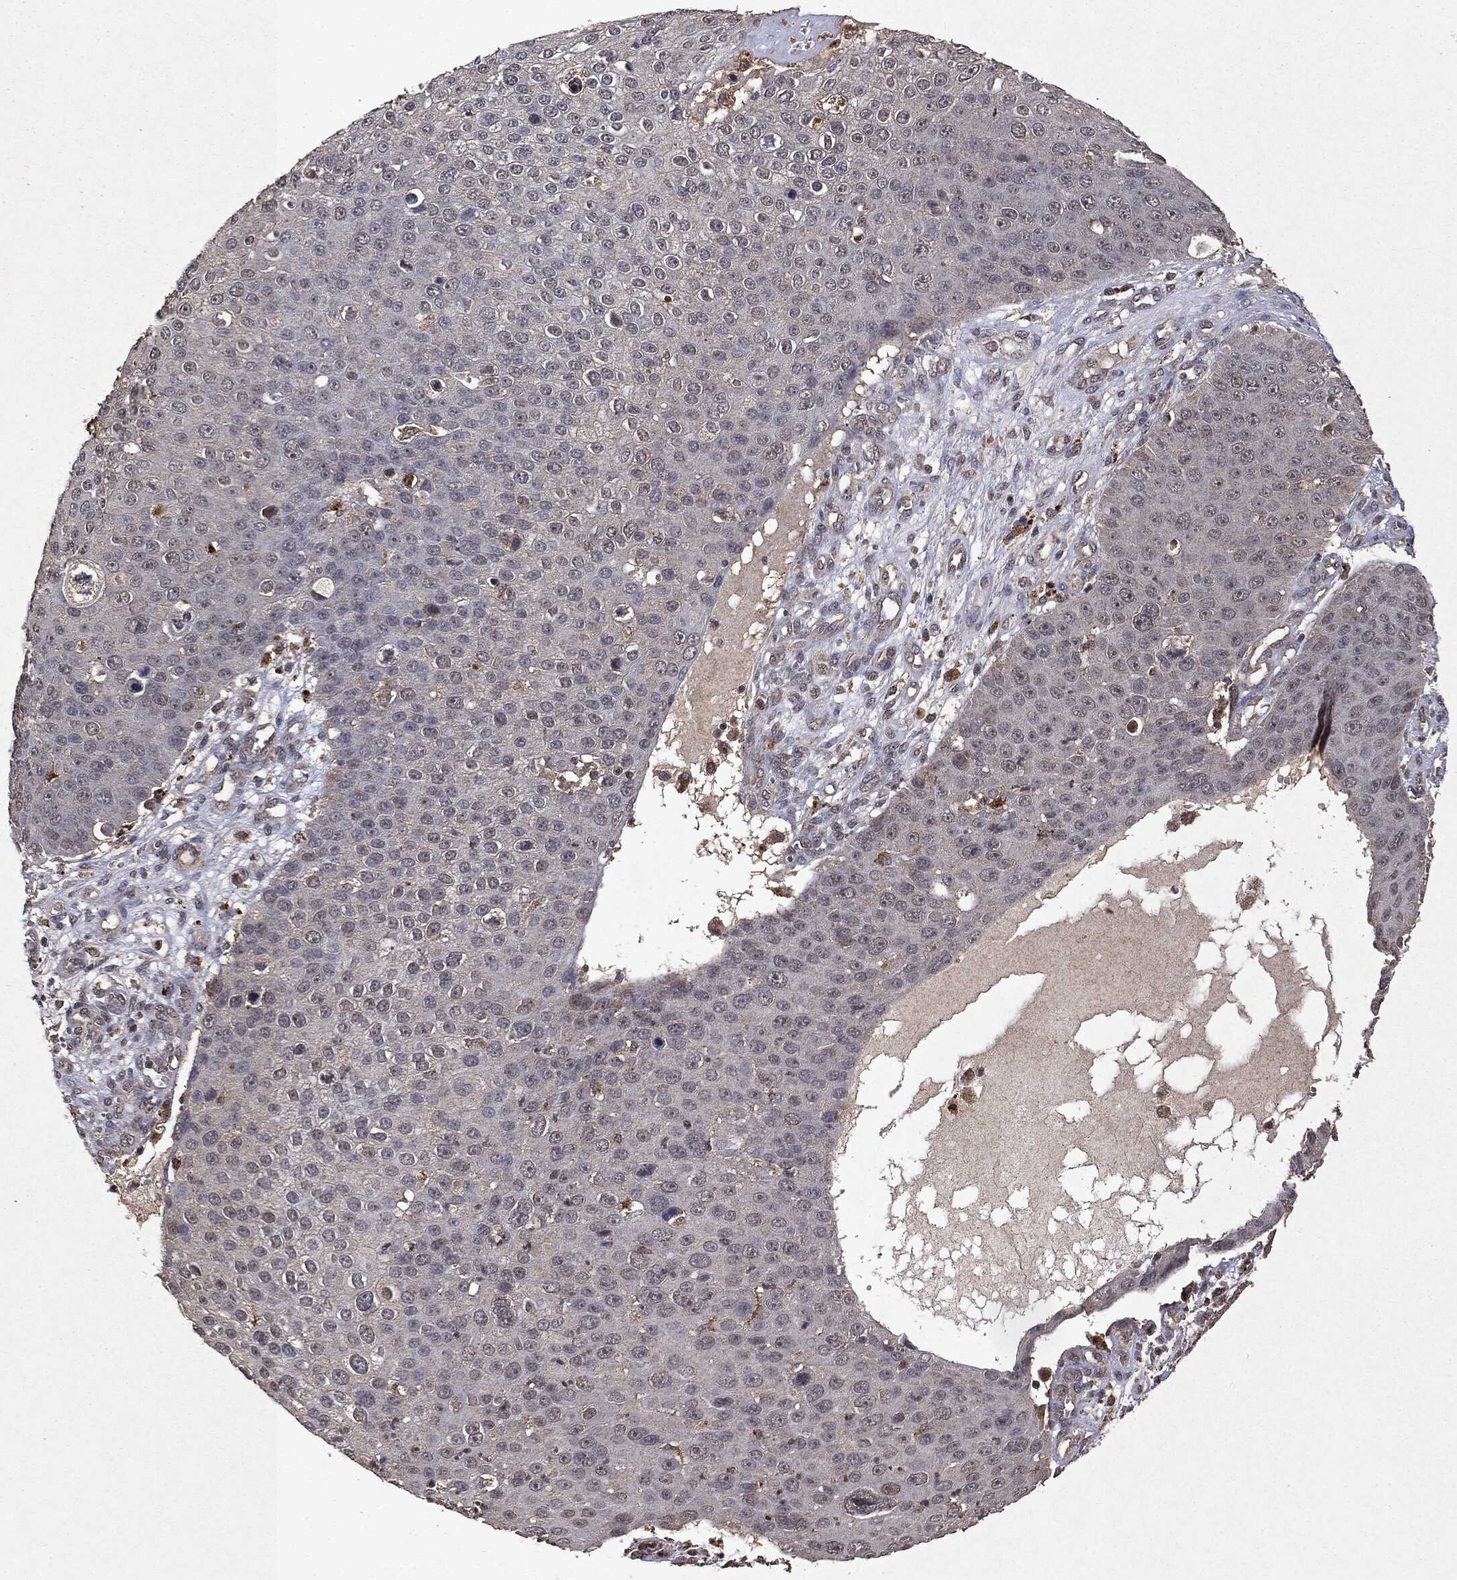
{"staining": {"intensity": "negative", "quantity": "none", "location": "none"}, "tissue": "skin cancer", "cell_type": "Tumor cells", "image_type": "cancer", "snomed": [{"axis": "morphology", "description": "Squamous cell carcinoma, NOS"}, {"axis": "topography", "description": "Skin"}], "caption": "This is an immunohistochemistry histopathology image of skin squamous cell carcinoma. There is no staining in tumor cells.", "gene": "MTOR", "patient": {"sex": "male", "age": 71}}